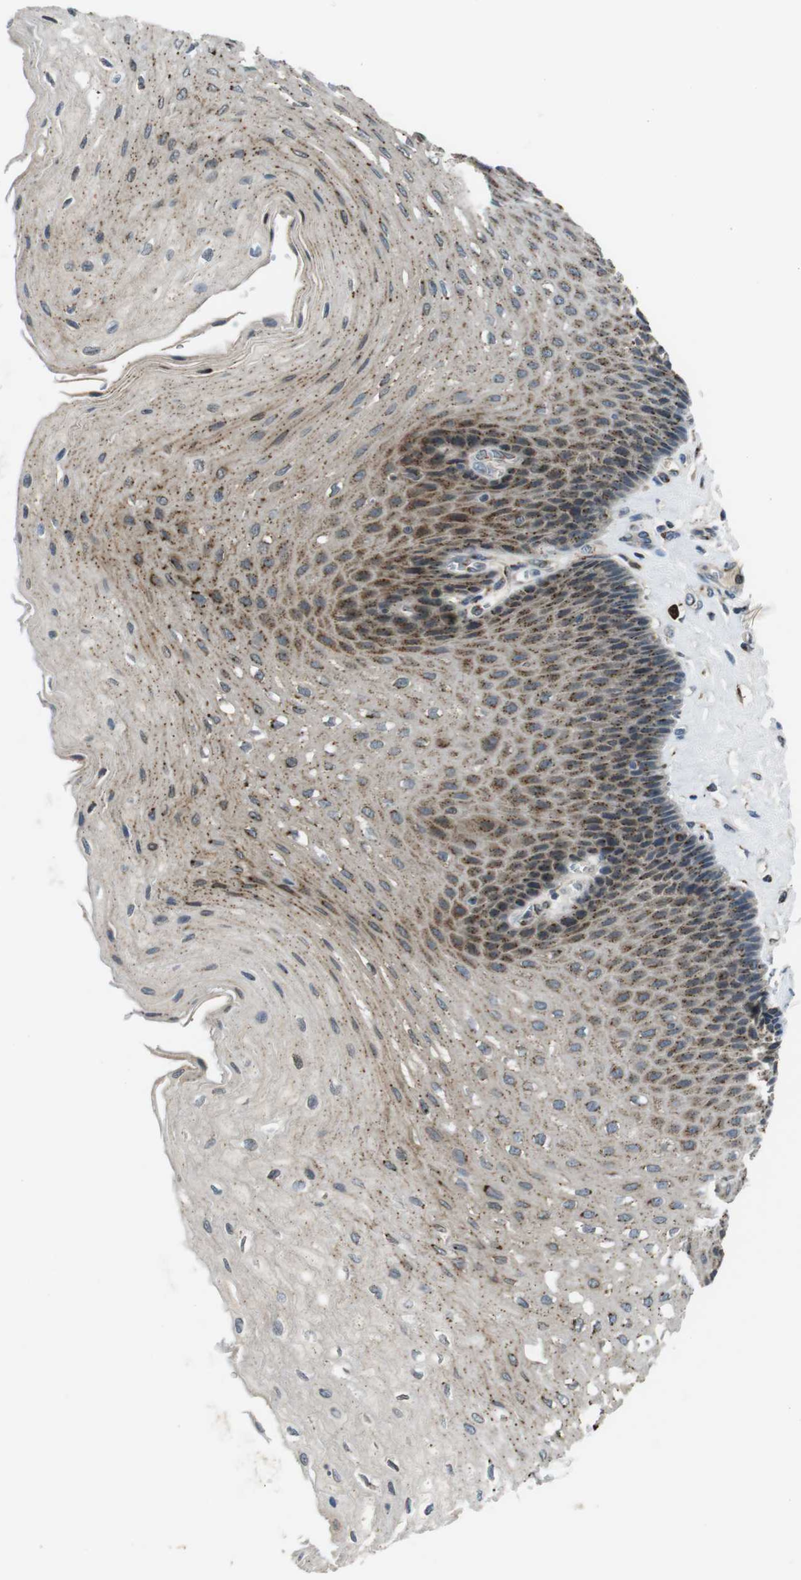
{"staining": {"intensity": "moderate", "quantity": ">75%", "location": "cytoplasmic/membranous"}, "tissue": "esophagus", "cell_type": "Squamous epithelial cells", "image_type": "normal", "snomed": [{"axis": "morphology", "description": "Normal tissue, NOS"}, {"axis": "topography", "description": "Esophagus"}], "caption": "Benign esophagus was stained to show a protein in brown. There is medium levels of moderate cytoplasmic/membranous staining in about >75% of squamous epithelial cells. (Stains: DAB (3,3'-diaminobenzidine) in brown, nuclei in blue, Microscopy: brightfield microscopy at high magnification).", "gene": "ZFPL1", "patient": {"sex": "female", "age": 72}}